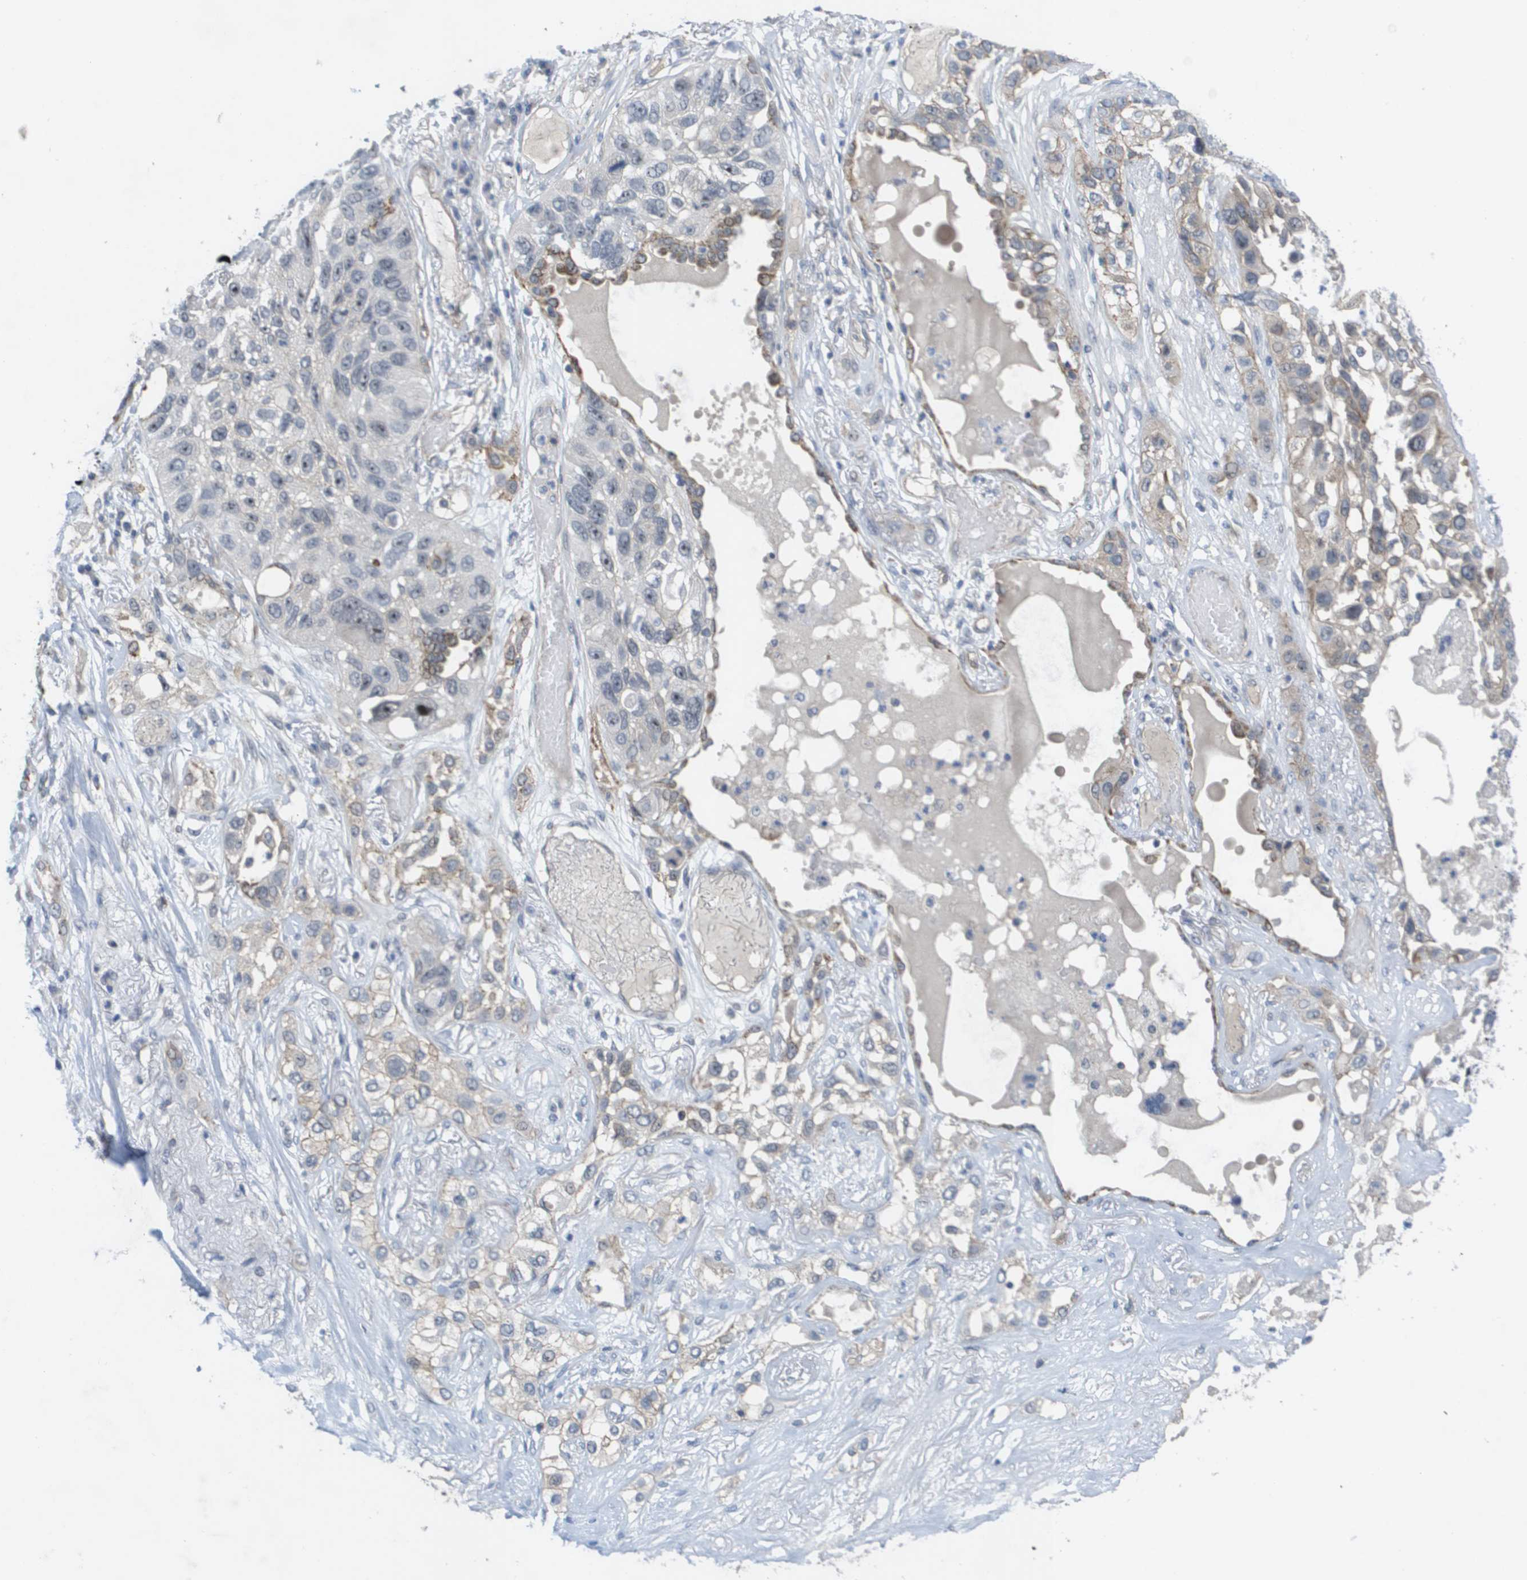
{"staining": {"intensity": "moderate", "quantity": "25%-75%", "location": "cytoplasmic/membranous,nuclear"}, "tissue": "lung cancer", "cell_type": "Tumor cells", "image_type": "cancer", "snomed": [{"axis": "morphology", "description": "Squamous cell carcinoma, NOS"}, {"axis": "topography", "description": "Lung"}], "caption": "An immunohistochemistry photomicrograph of neoplastic tissue is shown. Protein staining in brown highlights moderate cytoplasmic/membranous and nuclear positivity in lung cancer (squamous cell carcinoma) within tumor cells.", "gene": "MTARC2", "patient": {"sex": "male", "age": 71}}